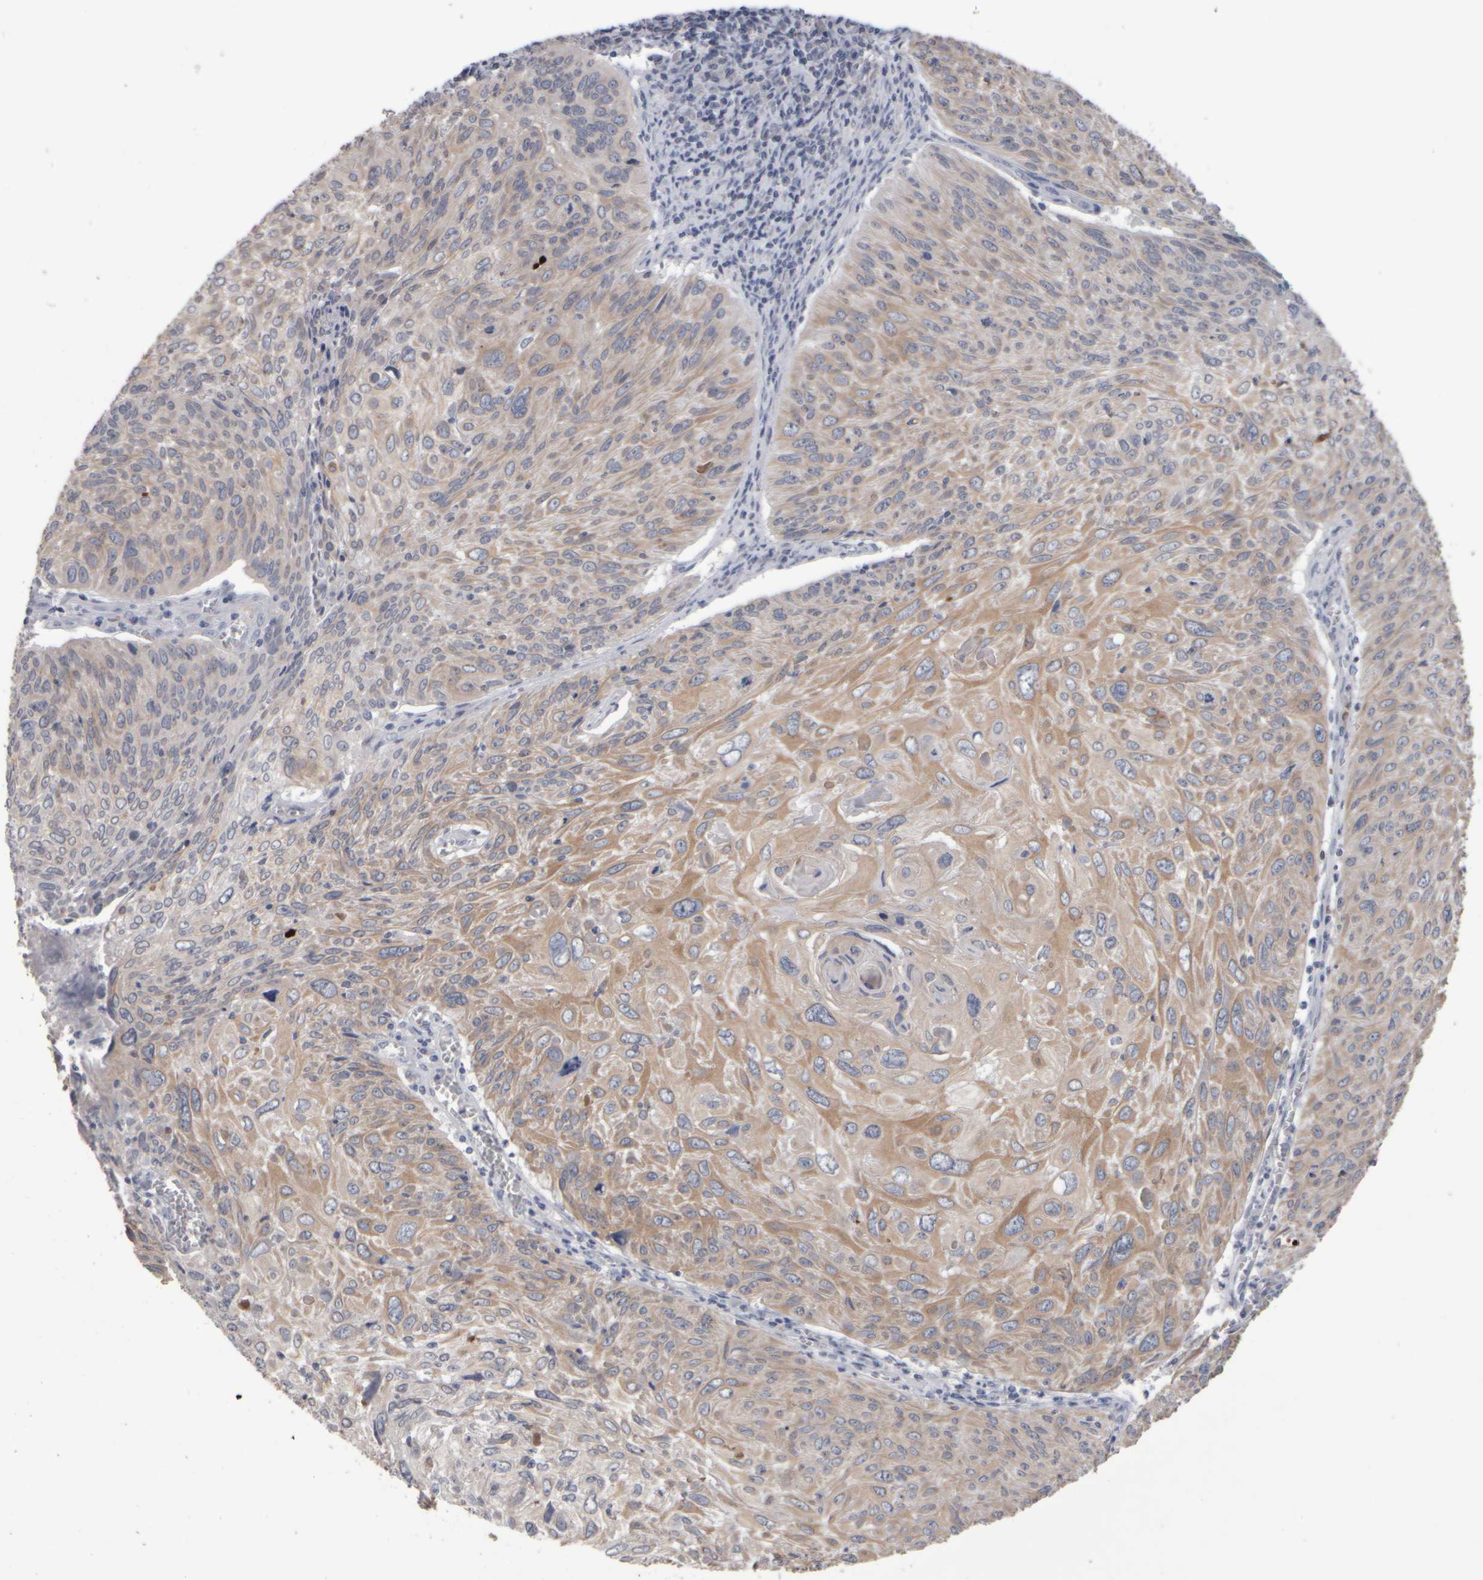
{"staining": {"intensity": "weak", "quantity": "<25%", "location": "cytoplasmic/membranous"}, "tissue": "cervical cancer", "cell_type": "Tumor cells", "image_type": "cancer", "snomed": [{"axis": "morphology", "description": "Squamous cell carcinoma, NOS"}, {"axis": "topography", "description": "Cervix"}], "caption": "The IHC micrograph has no significant staining in tumor cells of cervical cancer (squamous cell carcinoma) tissue. Brightfield microscopy of IHC stained with DAB (brown) and hematoxylin (blue), captured at high magnification.", "gene": "EPHX2", "patient": {"sex": "female", "age": 51}}